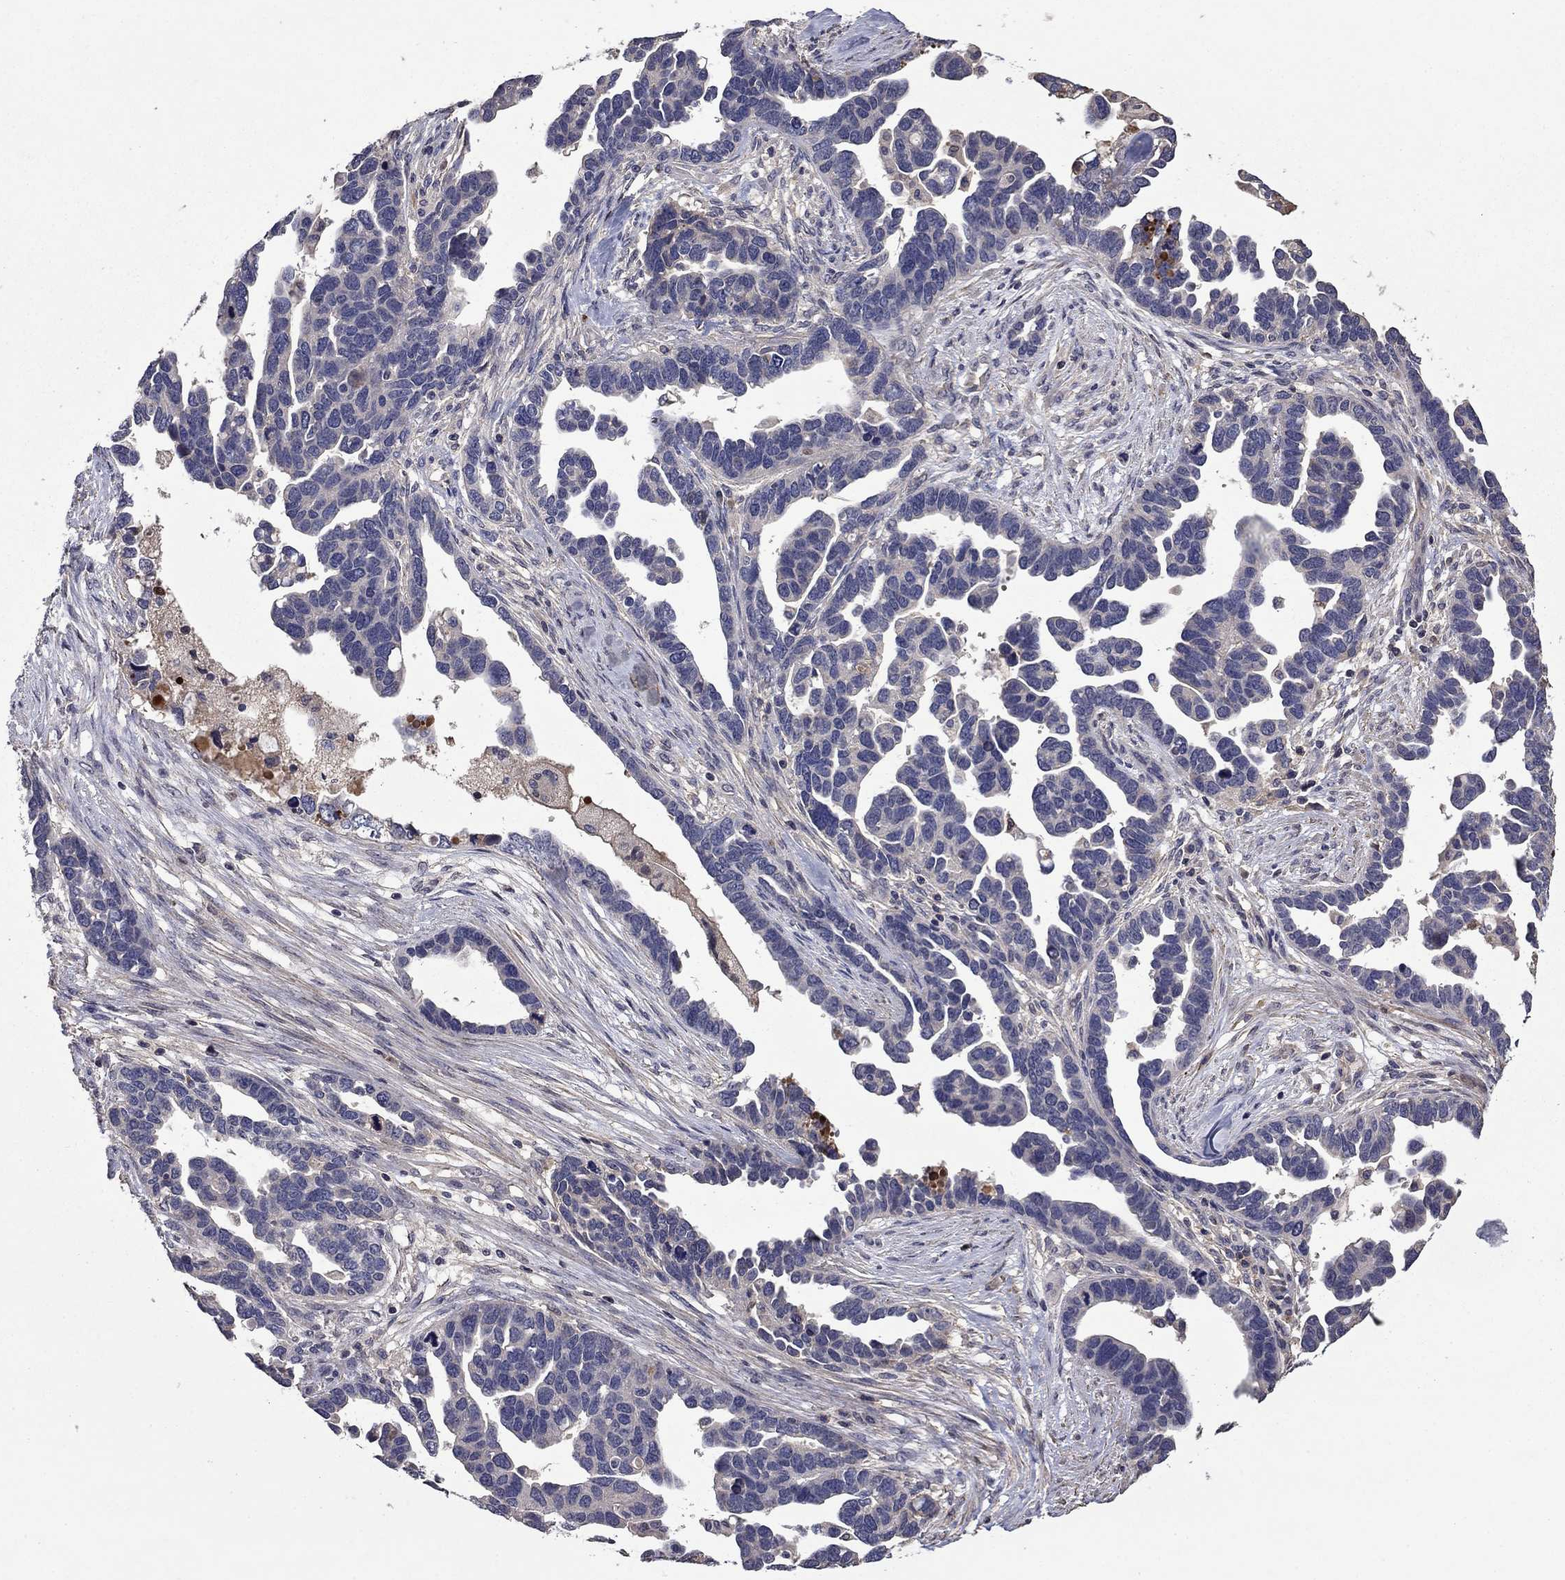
{"staining": {"intensity": "negative", "quantity": "none", "location": "none"}, "tissue": "ovarian cancer", "cell_type": "Tumor cells", "image_type": "cancer", "snomed": [{"axis": "morphology", "description": "Cystadenocarcinoma, serous, NOS"}, {"axis": "topography", "description": "Ovary"}], "caption": "A high-resolution photomicrograph shows immunohistochemistry (IHC) staining of ovarian cancer (serous cystadenocarcinoma), which displays no significant staining in tumor cells.", "gene": "SATB1", "patient": {"sex": "female", "age": 54}}